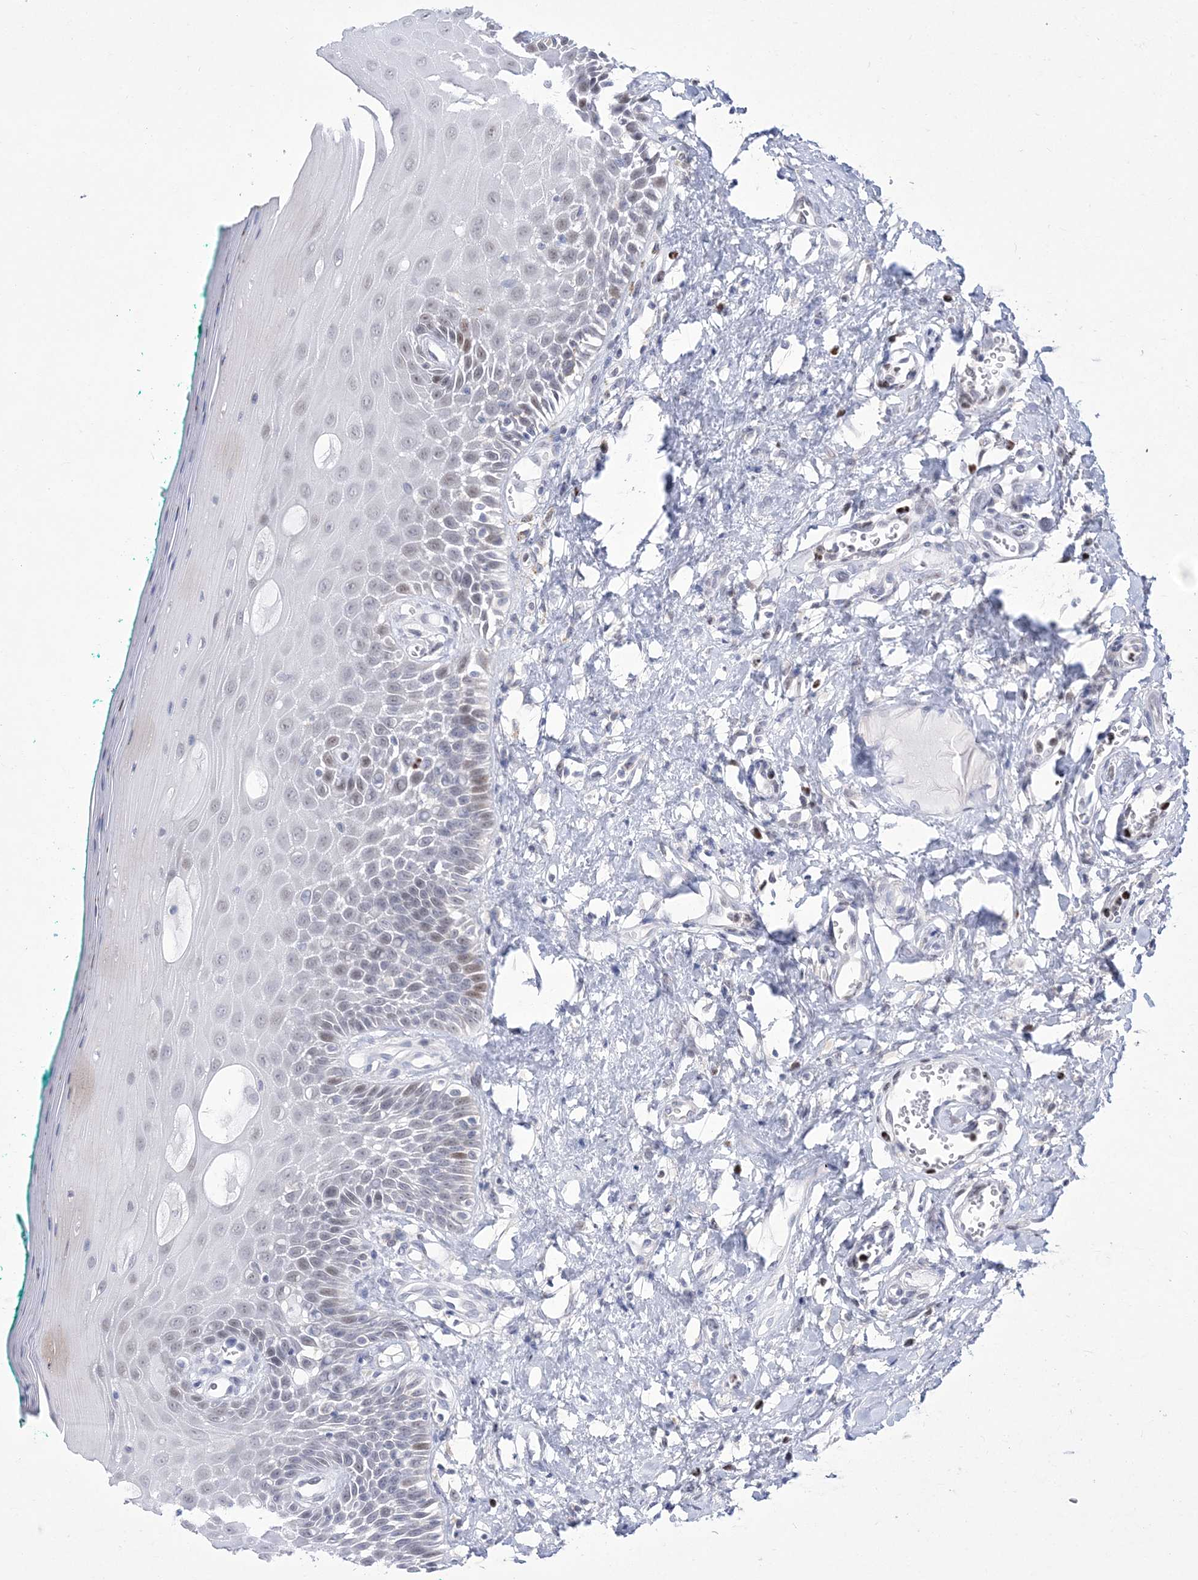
{"staining": {"intensity": "weak", "quantity": "<25%", "location": "nuclear"}, "tissue": "oral mucosa", "cell_type": "Squamous epithelial cells", "image_type": "normal", "snomed": [{"axis": "morphology", "description": "Normal tissue, NOS"}, {"axis": "topography", "description": "Oral tissue"}], "caption": "High magnification brightfield microscopy of unremarkable oral mucosa stained with DAB (brown) and counterstained with hematoxylin (blue): squamous epithelial cells show no significant staining.", "gene": "WDR27", "patient": {"sex": "female", "age": 70}}